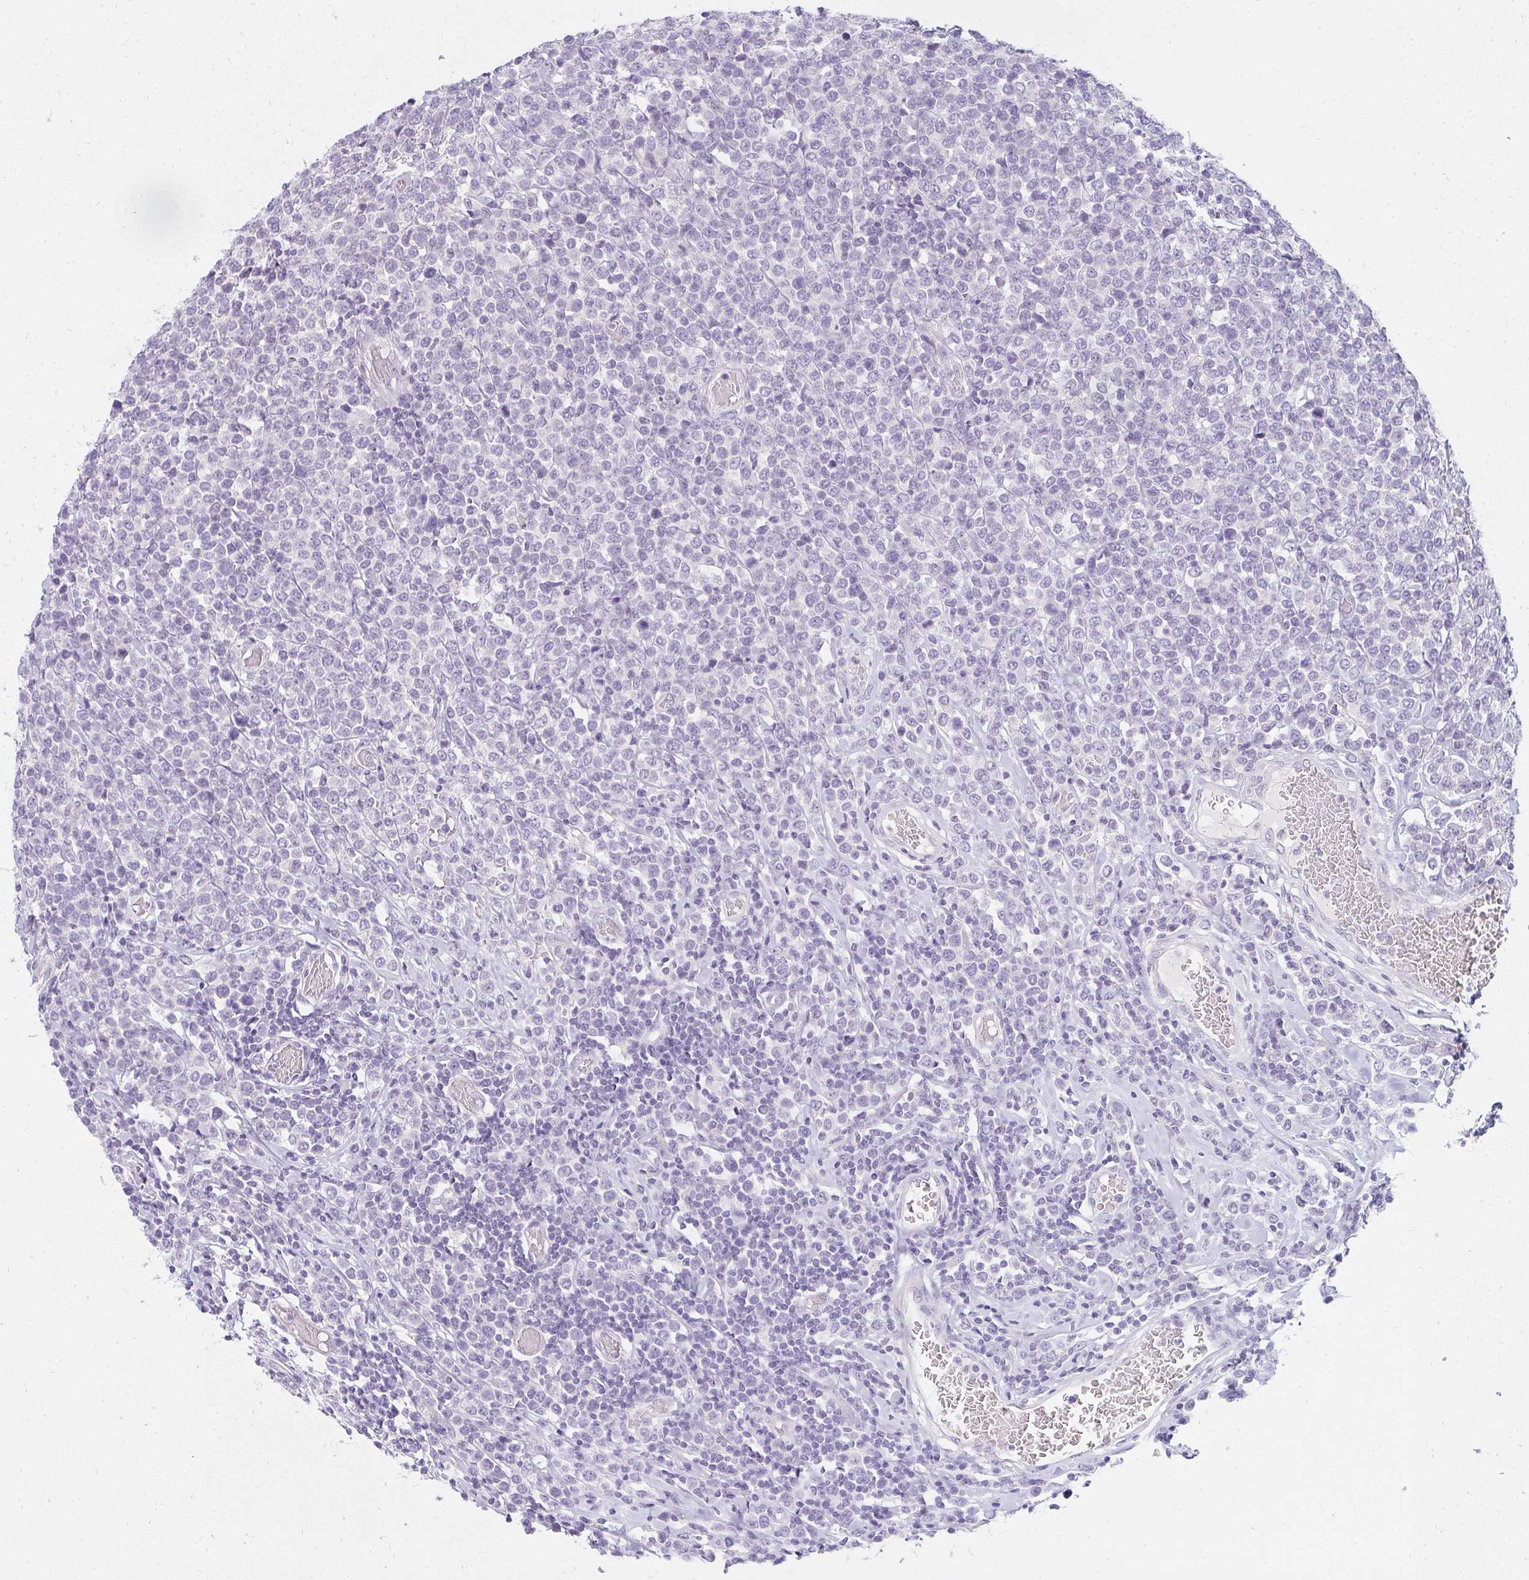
{"staining": {"intensity": "negative", "quantity": "none", "location": "none"}, "tissue": "lymphoma", "cell_type": "Tumor cells", "image_type": "cancer", "snomed": [{"axis": "morphology", "description": "Malignant lymphoma, non-Hodgkin's type, High grade"}, {"axis": "topography", "description": "Soft tissue"}], "caption": "This image is of lymphoma stained with IHC to label a protein in brown with the nuclei are counter-stained blue. There is no positivity in tumor cells. The staining was performed using DAB to visualize the protein expression in brown, while the nuclei were stained in blue with hematoxylin (Magnification: 20x).", "gene": "PPP1R3G", "patient": {"sex": "female", "age": 56}}